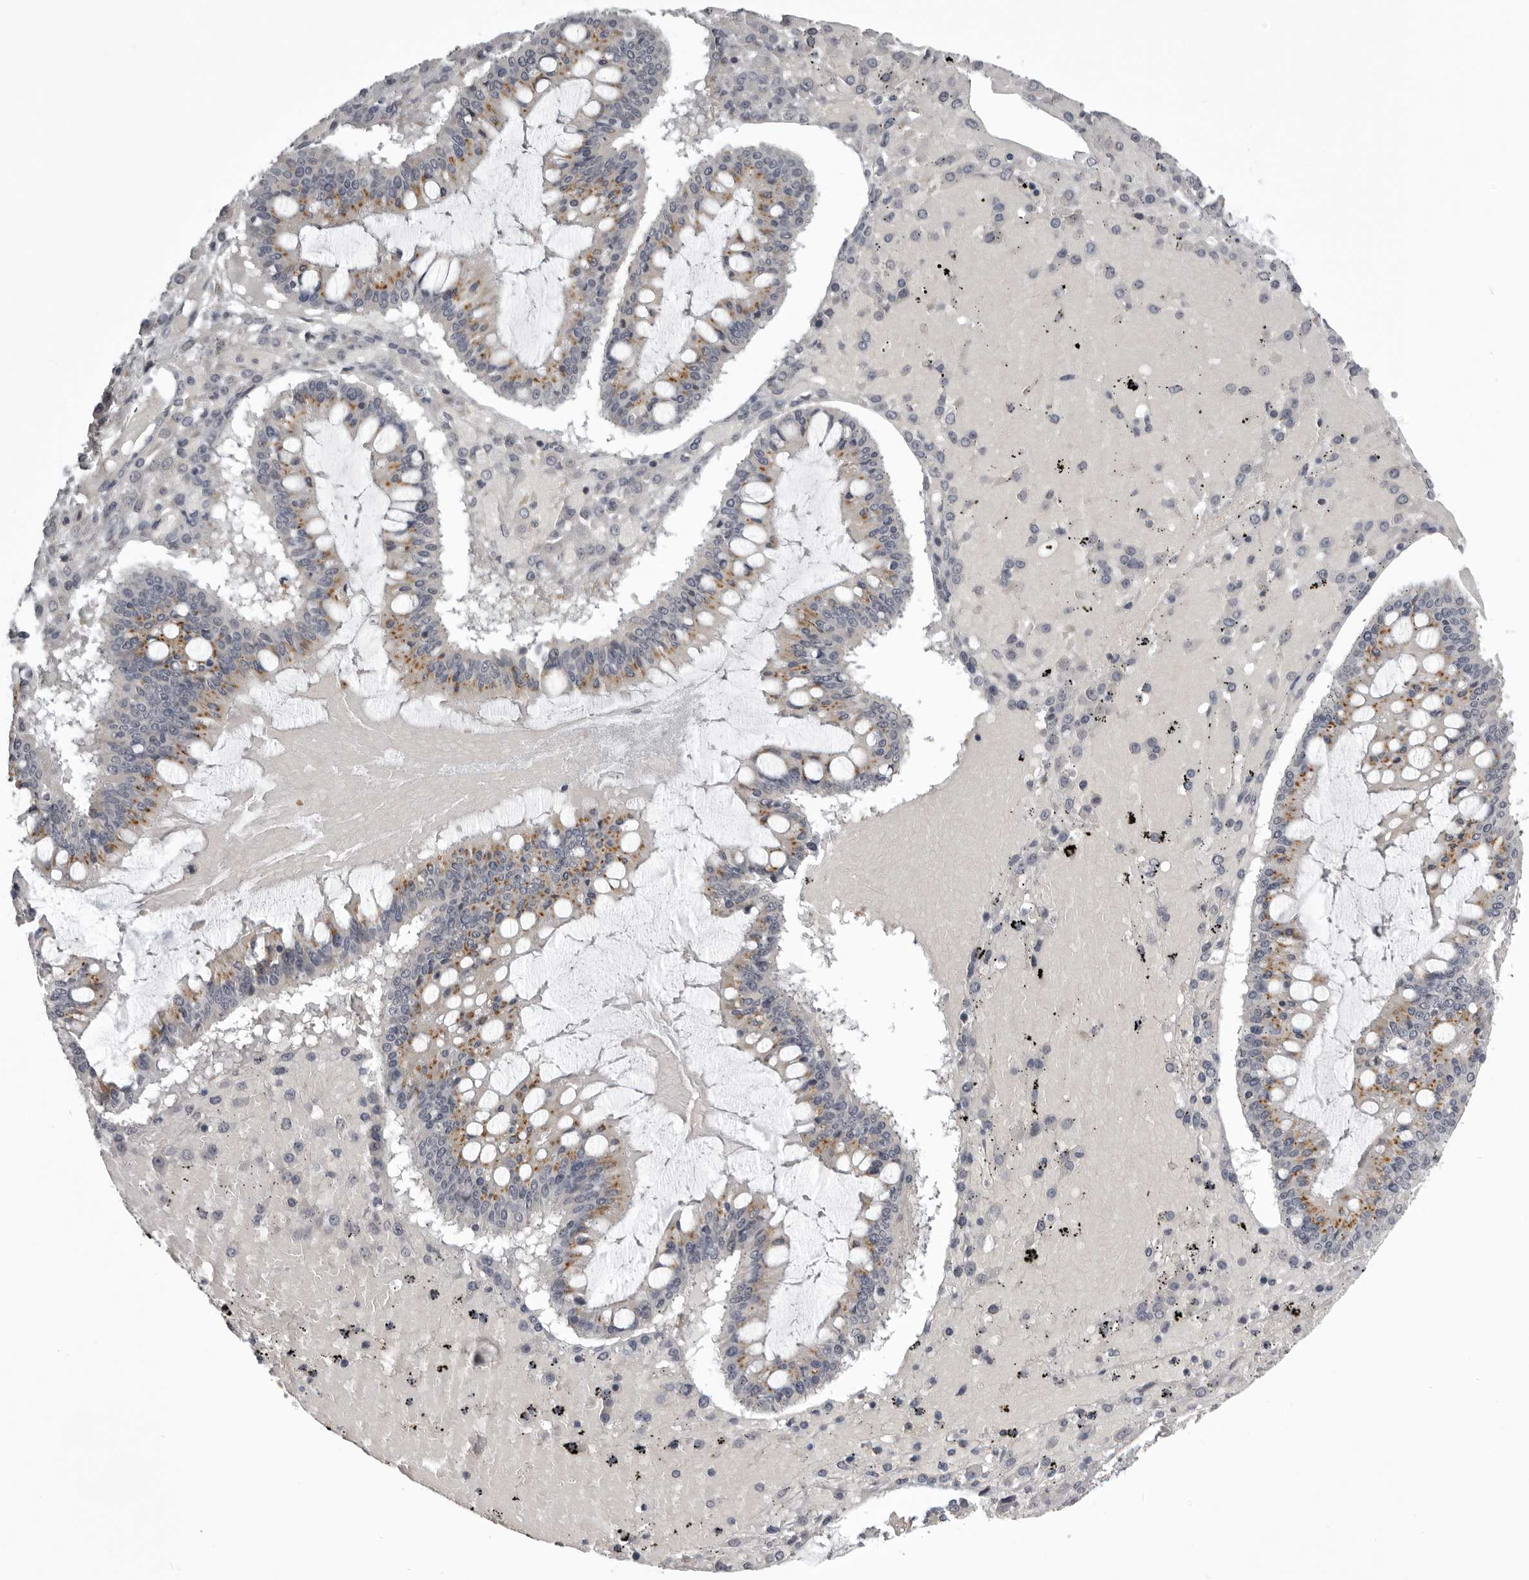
{"staining": {"intensity": "moderate", "quantity": "25%-75%", "location": "cytoplasmic/membranous"}, "tissue": "ovarian cancer", "cell_type": "Tumor cells", "image_type": "cancer", "snomed": [{"axis": "morphology", "description": "Cystadenocarcinoma, mucinous, NOS"}, {"axis": "topography", "description": "Ovary"}], "caption": "Mucinous cystadenocarcinoma (ovarian) stained with IHC shows moderate cytoplasmic/membranous expression in approximately 25%-75% of tumor cells.", "gene": "NCEH1", "patient": {"sex": "female", "age": 73}}